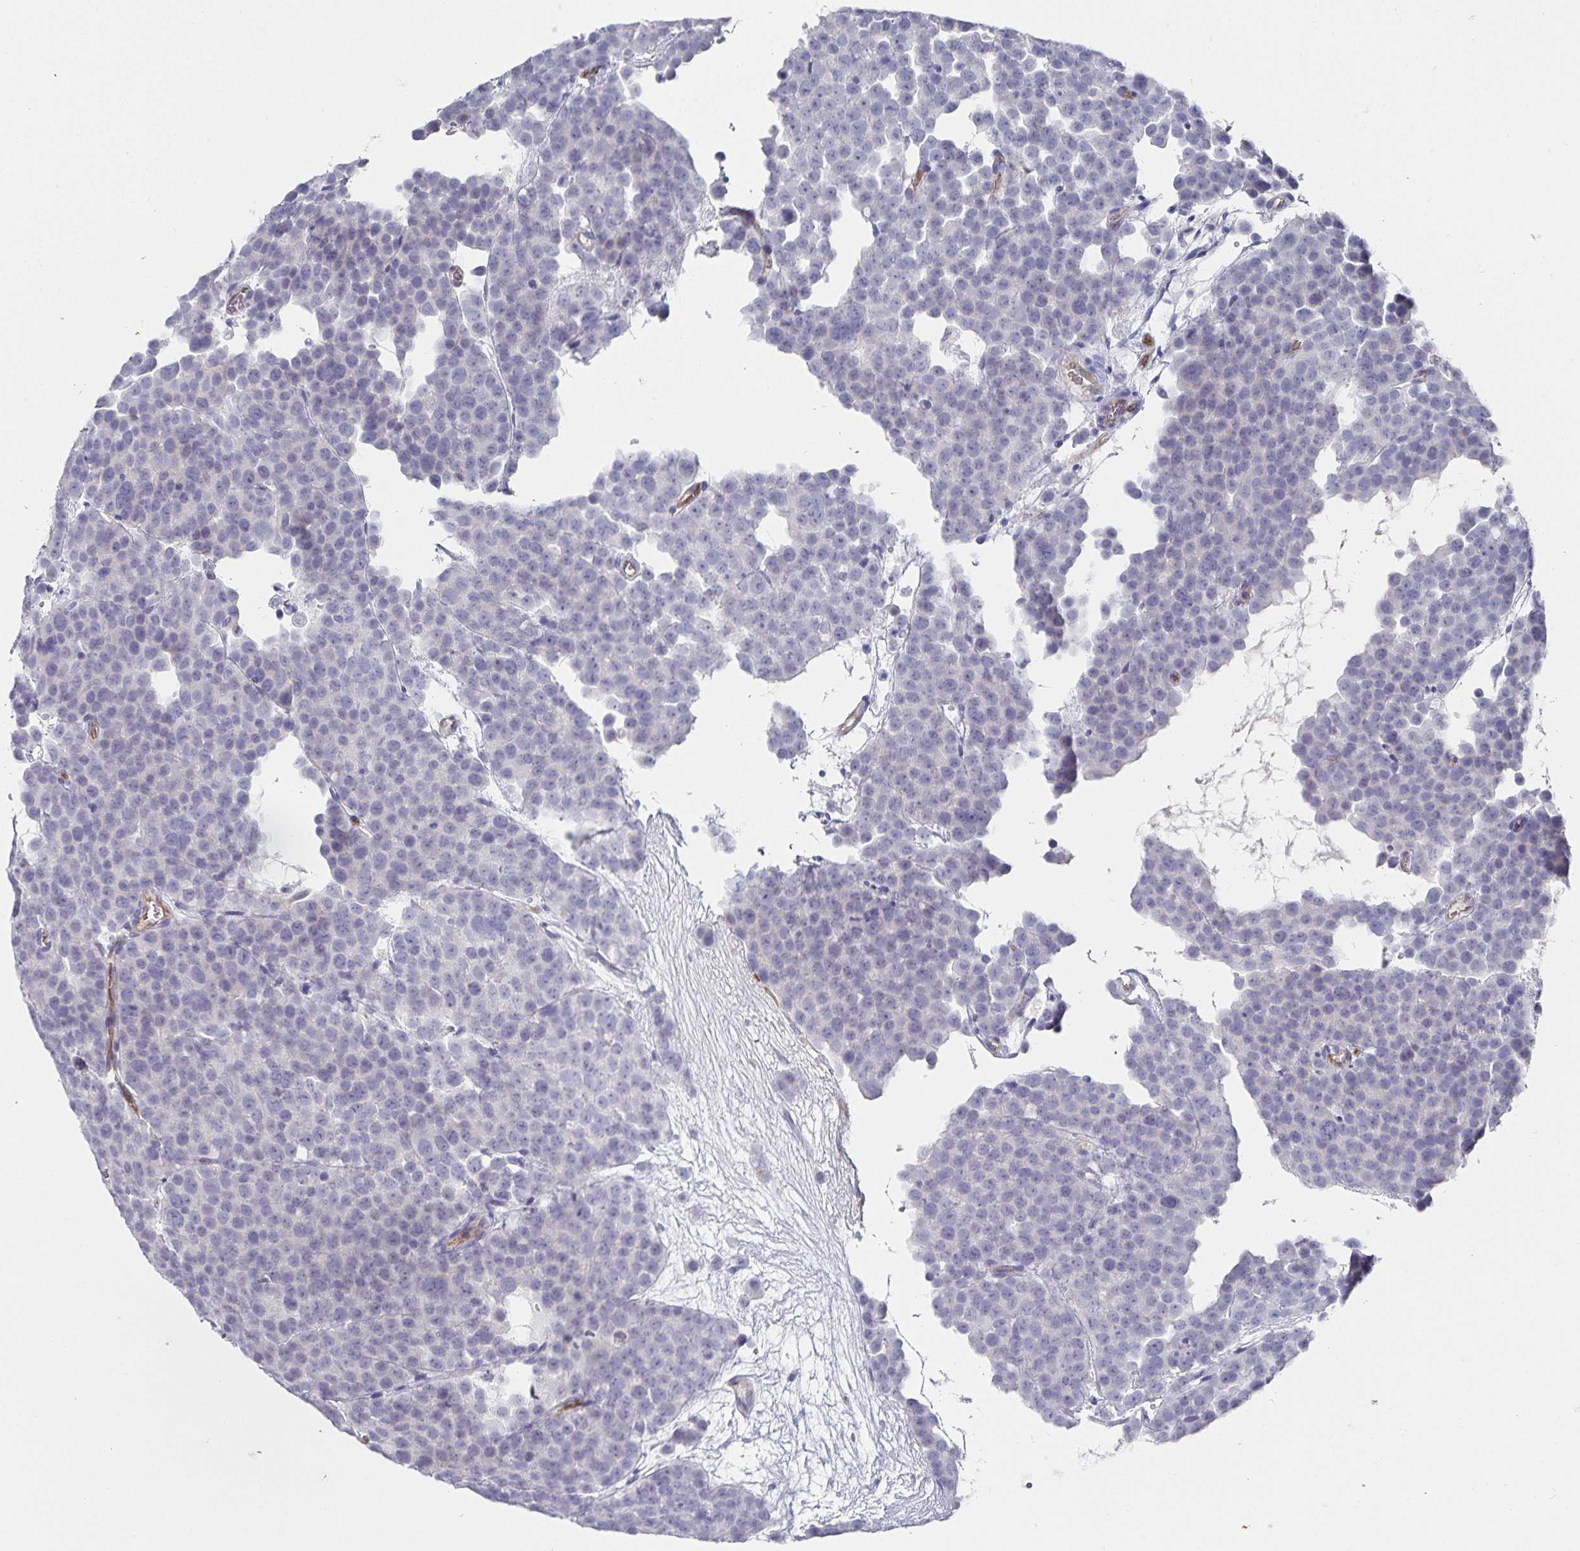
{"staining": {"intensity": "negative", "quantity": "none", "location": "none"}, "tissue": "testis cancer", "cell_type": "Tumor cells", "image_type": "cancer", "snomed": [{"axis": "morphology", "description": "Seminoma, NOS"}, {"axis": "topography", "description": "Testis"}], "caption": "Tumor cells are negative for brown protein staining in seminoma (testis).", "gene": "PODXL", "patient": {"sex": "male", "age": 71}}